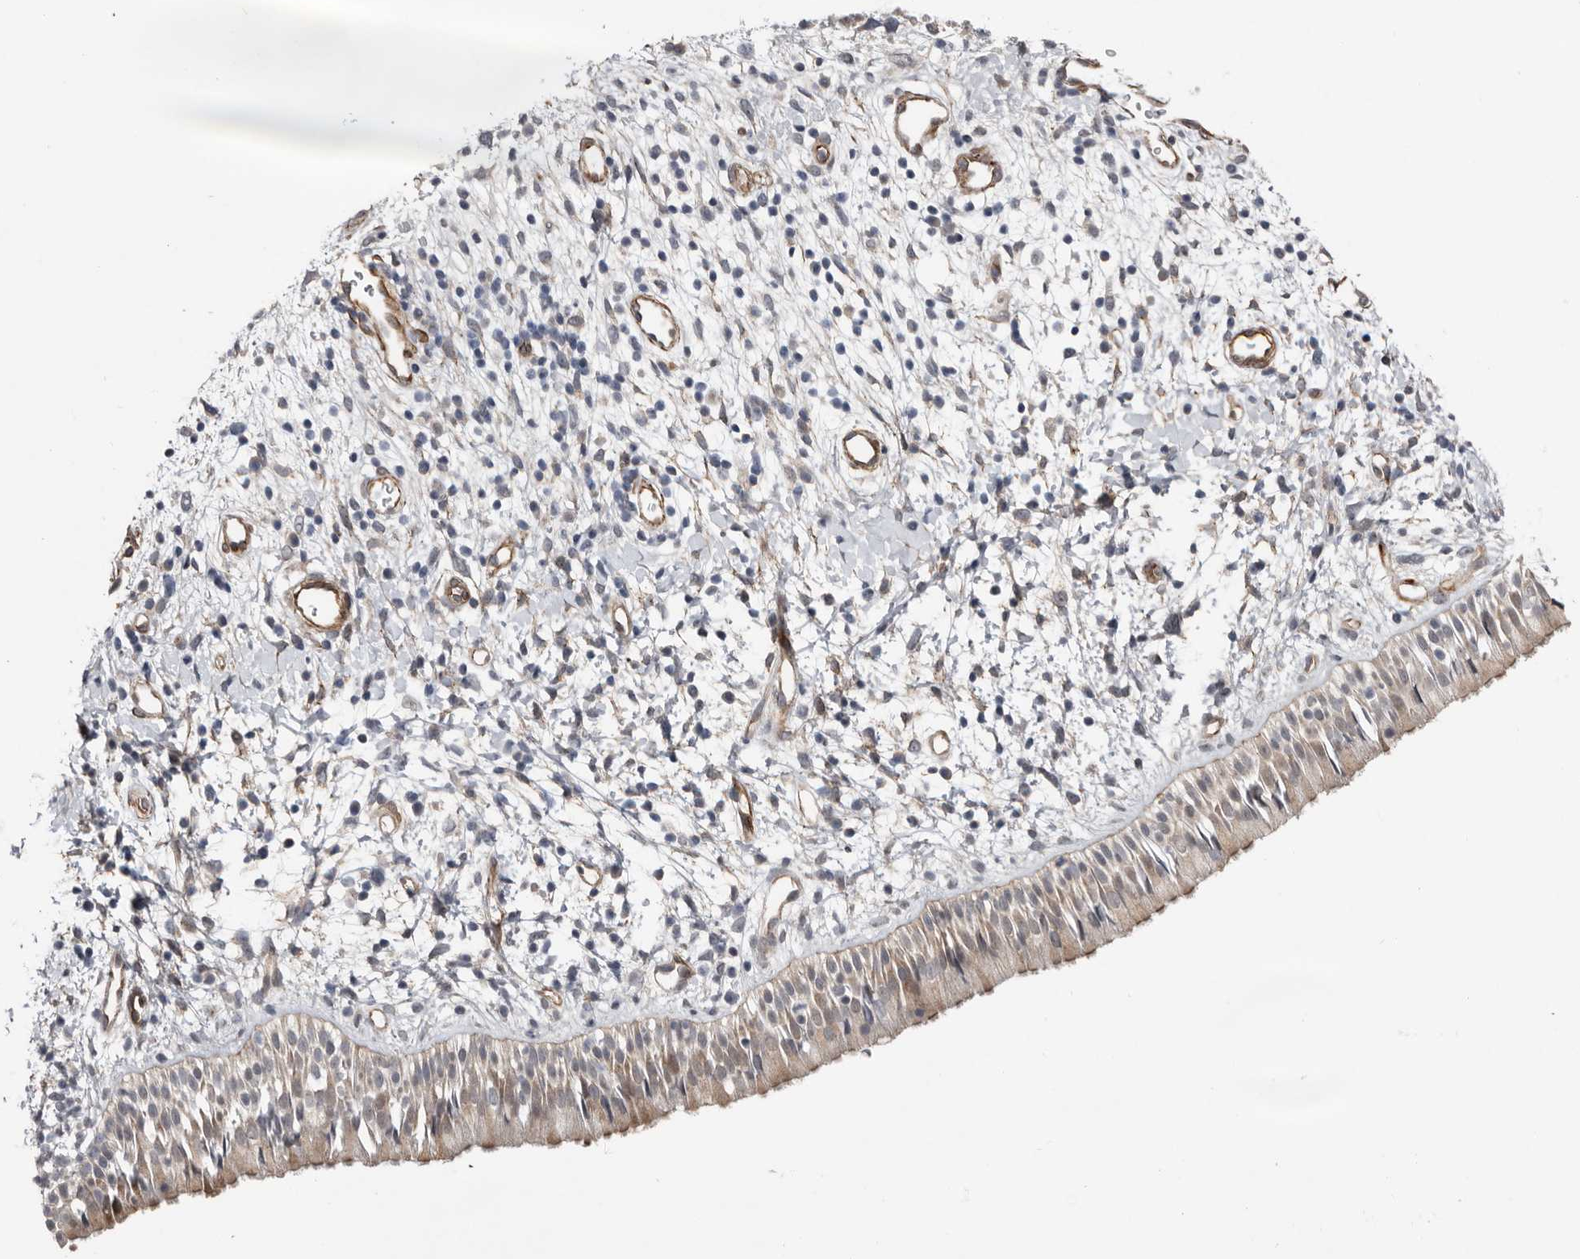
{"staining": {"intensity": "weak", "quantity": "<25%", "location": "cytoplasmic/membranous"}, "tissue": "nasopharynx", "cell_type": "Respiratory epithelial cells", "image_type": "normal", "snomed": [{"axis": "morphology", "description": "Normal tissue, NOS"}, {"axis": "topography", "description": "Nasopharynx"}], "caption": "Respiratory epithelial cells show no significant protein expression in benign nasopharynx. The staining was performed using DAB to visualize the protein expression in brown, while the nuclei were stained in blue with hematoxylin (Magnification: 20x).", "gene": "RANBP17", "patient": {"sex": "male", "age": 22}}